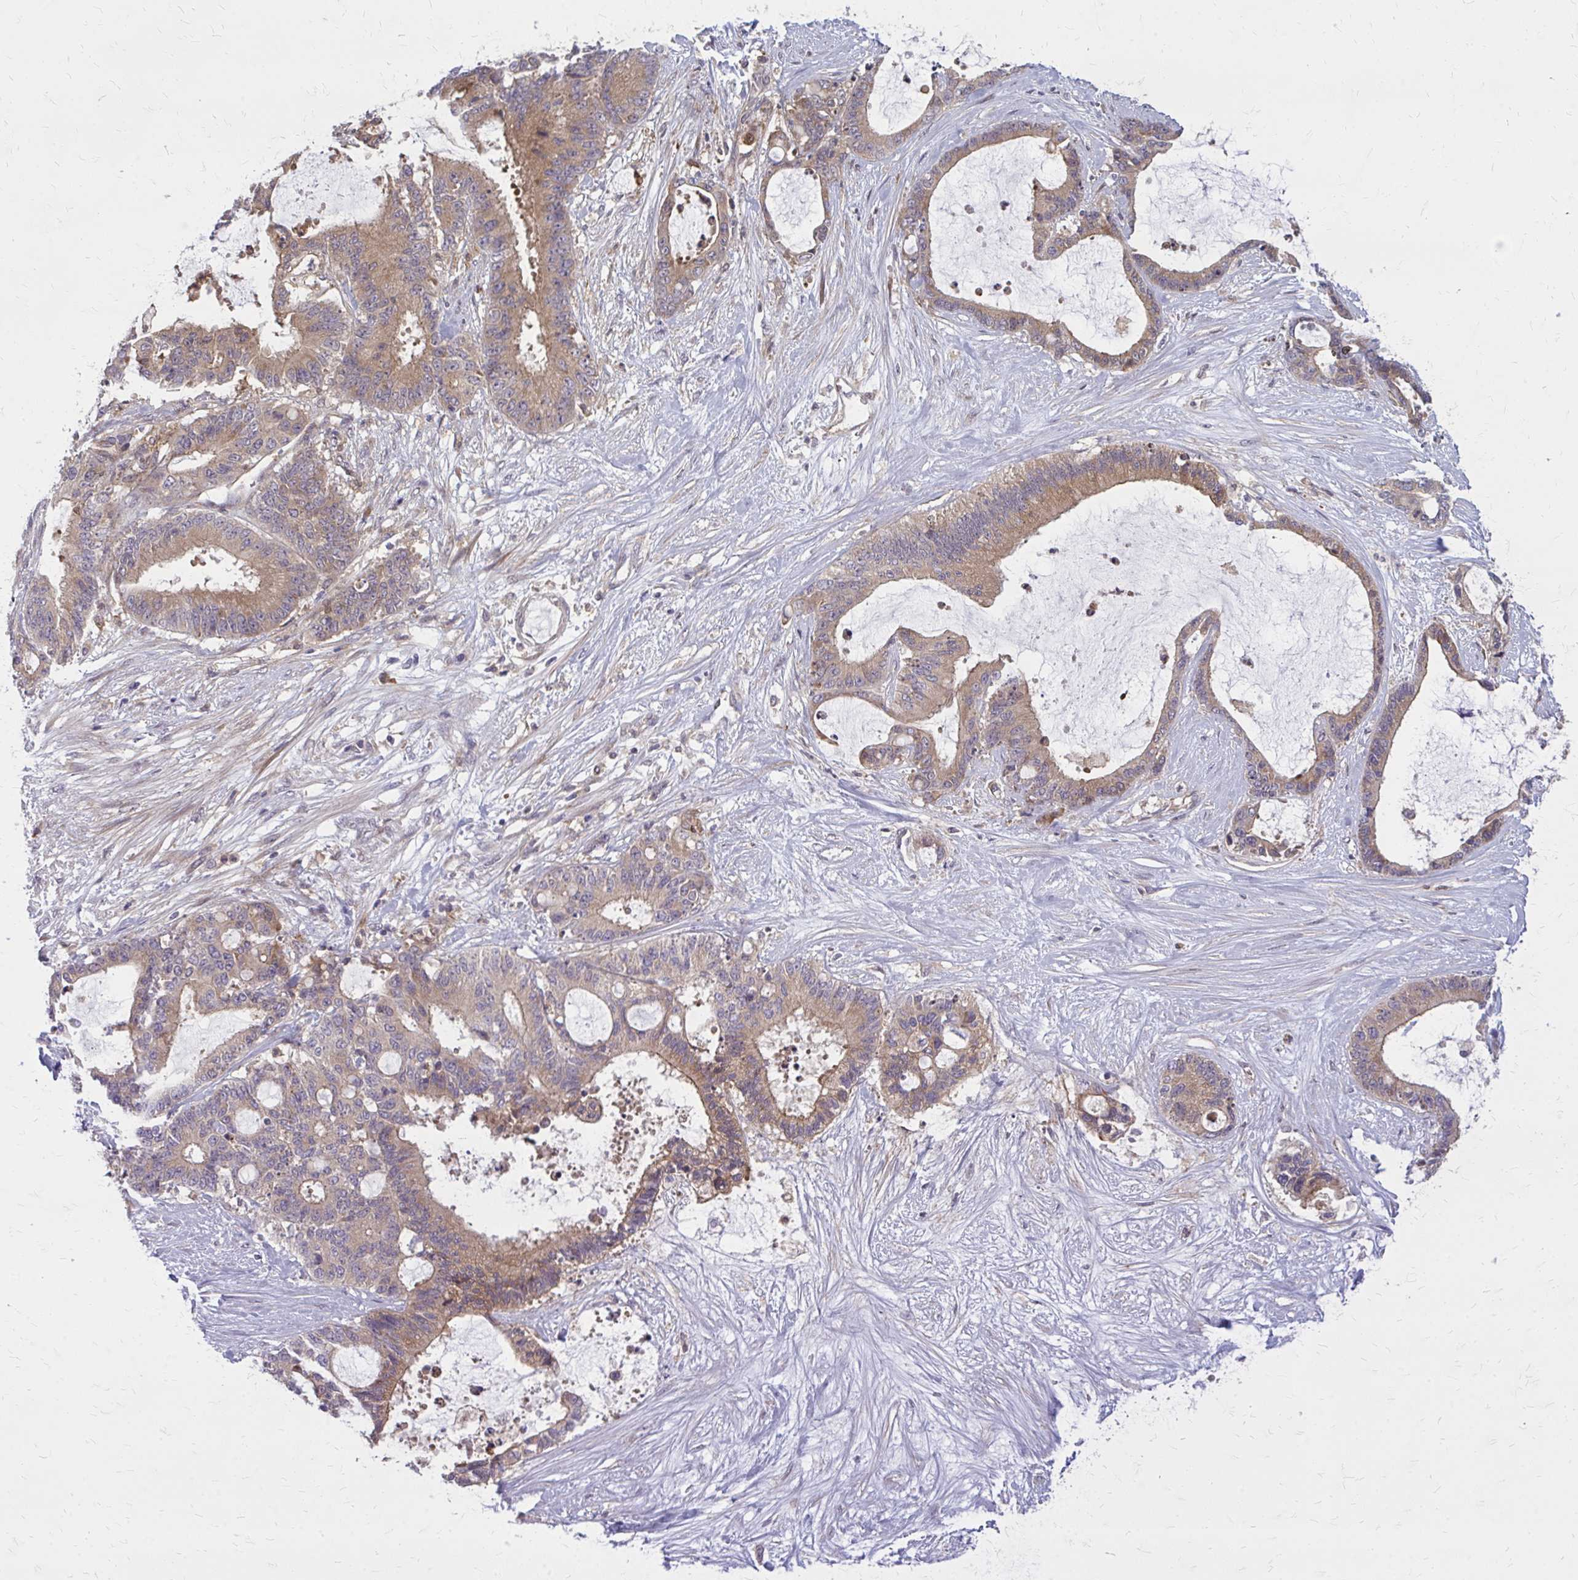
{"staining": {"intensity": "moderate", "quantity": ">75%", "location": "cytoplasmic/membranous"}, "tissue": "liver cancer", "cell_type": "Tumor cells", "image_type": "cancer", "snomed": [{"axis": "morphology", "description": "Normal tissue, NOS"}, {"axis": "morphology", "description": "Cholangiocarcinoma"}, {"axis": "topography", "description": "Liver"}, {"axis": "topography", "description": "Peripheral nerve tissue"}], "caption": "Tumor cells reveal moderate cytoplasmic/membranous expression in approximately >75% of cells in cholangiocarcinoma (liver).", "gene": "OXNAD1", "patient": {"sex": "female", "age": 73}}